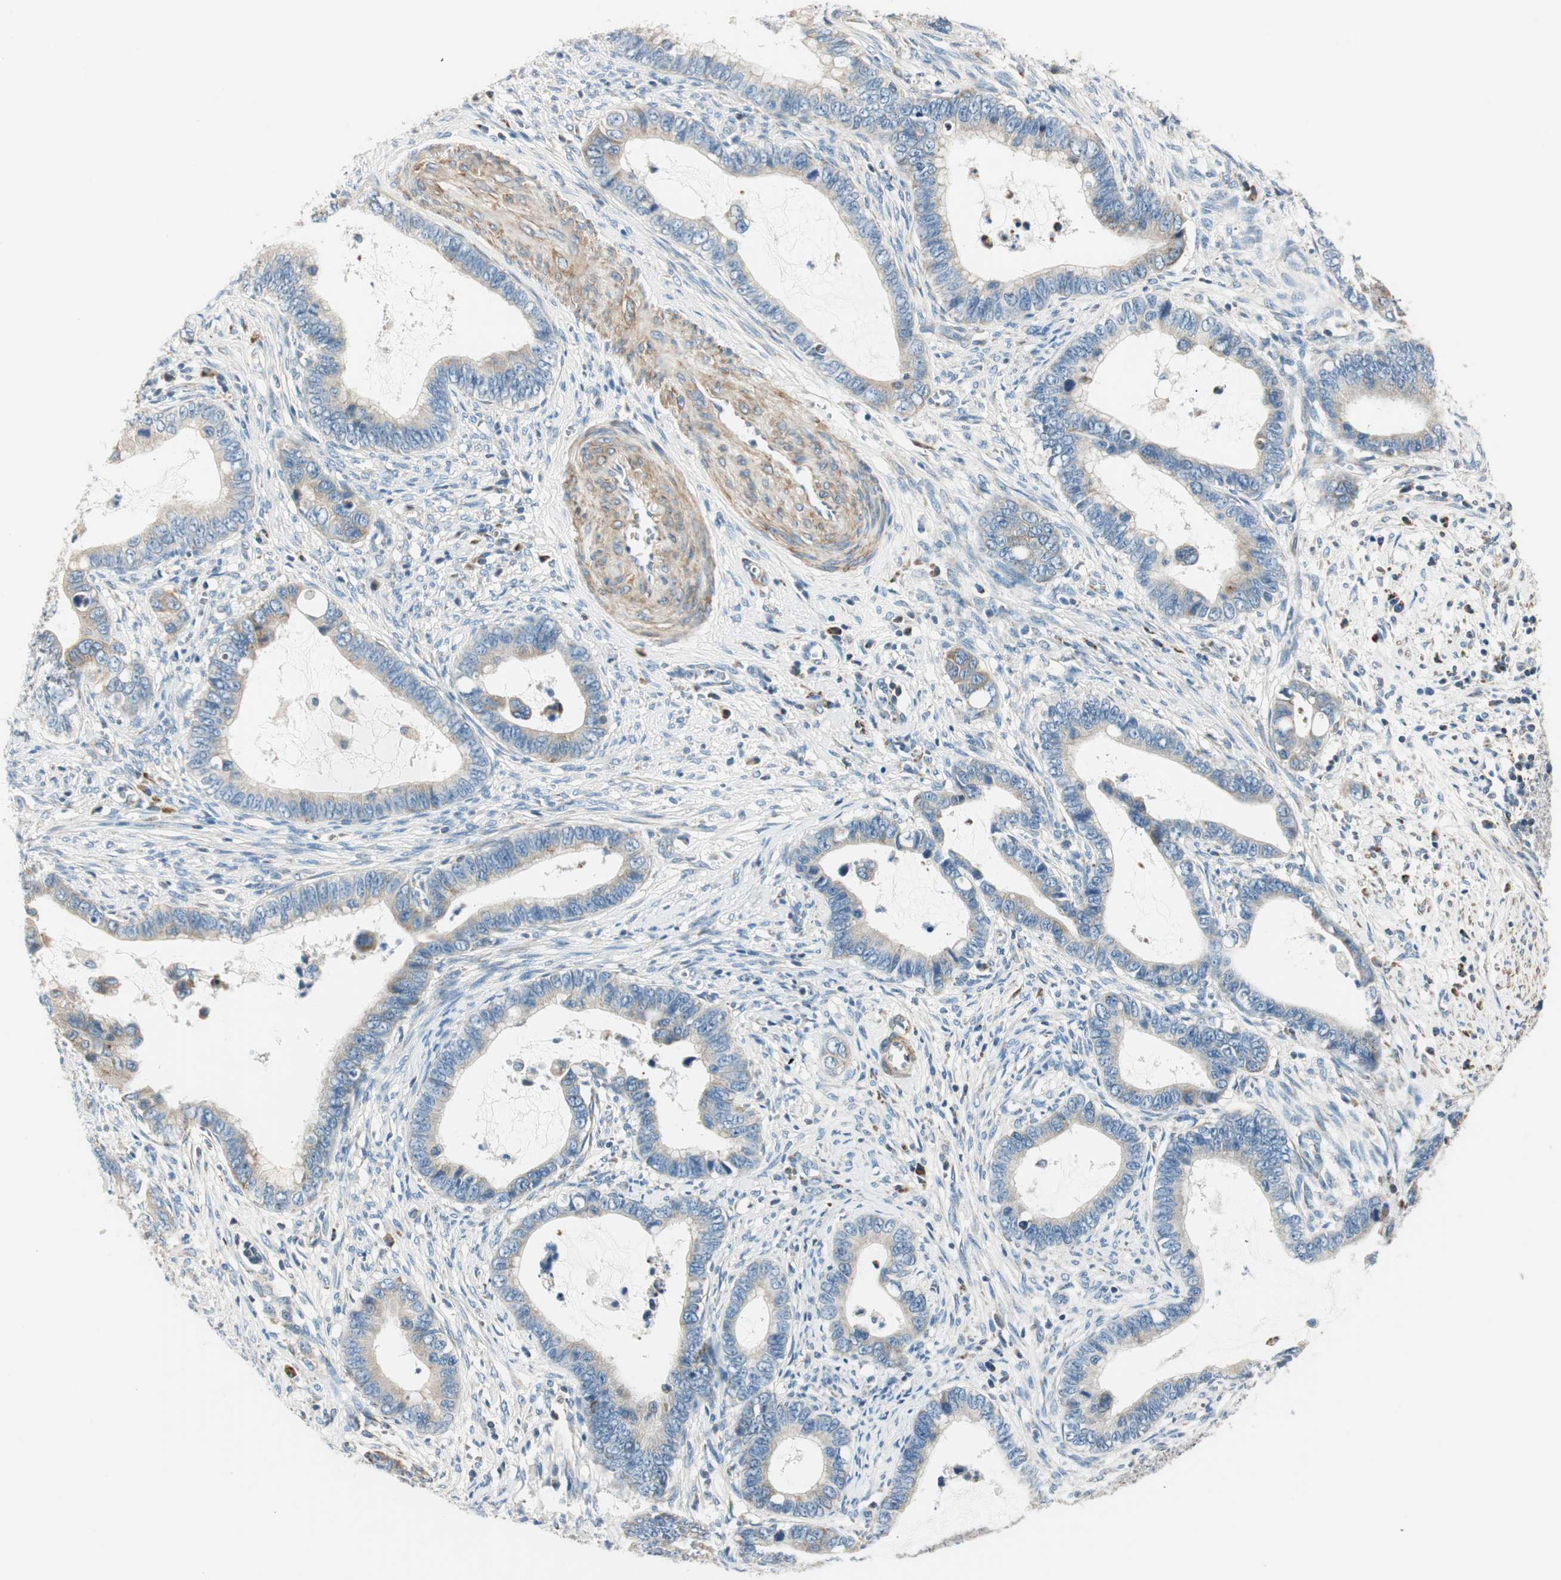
{"staining": {"intensity": "weak", "quantity": "25%-75%", "location": "cytoplasmic/membranous"}, "tissue": "cervical cancer", "cell_type": "Tumor cells", "image_type": "cancer", "snomed": [{"axis": "morphology", "description": "Adenocarcinoma, NOS"}, {"axis": "topography", "description": "Cervix"}], "caption": "There is low levels of weak cytoplasmic/membranous staining in tumor cells of cervical cancer, as demonstrated by immunohistochemical staining (brown color).", "gene": "RORB", "patient": {"sex": "female", "age": 44}}